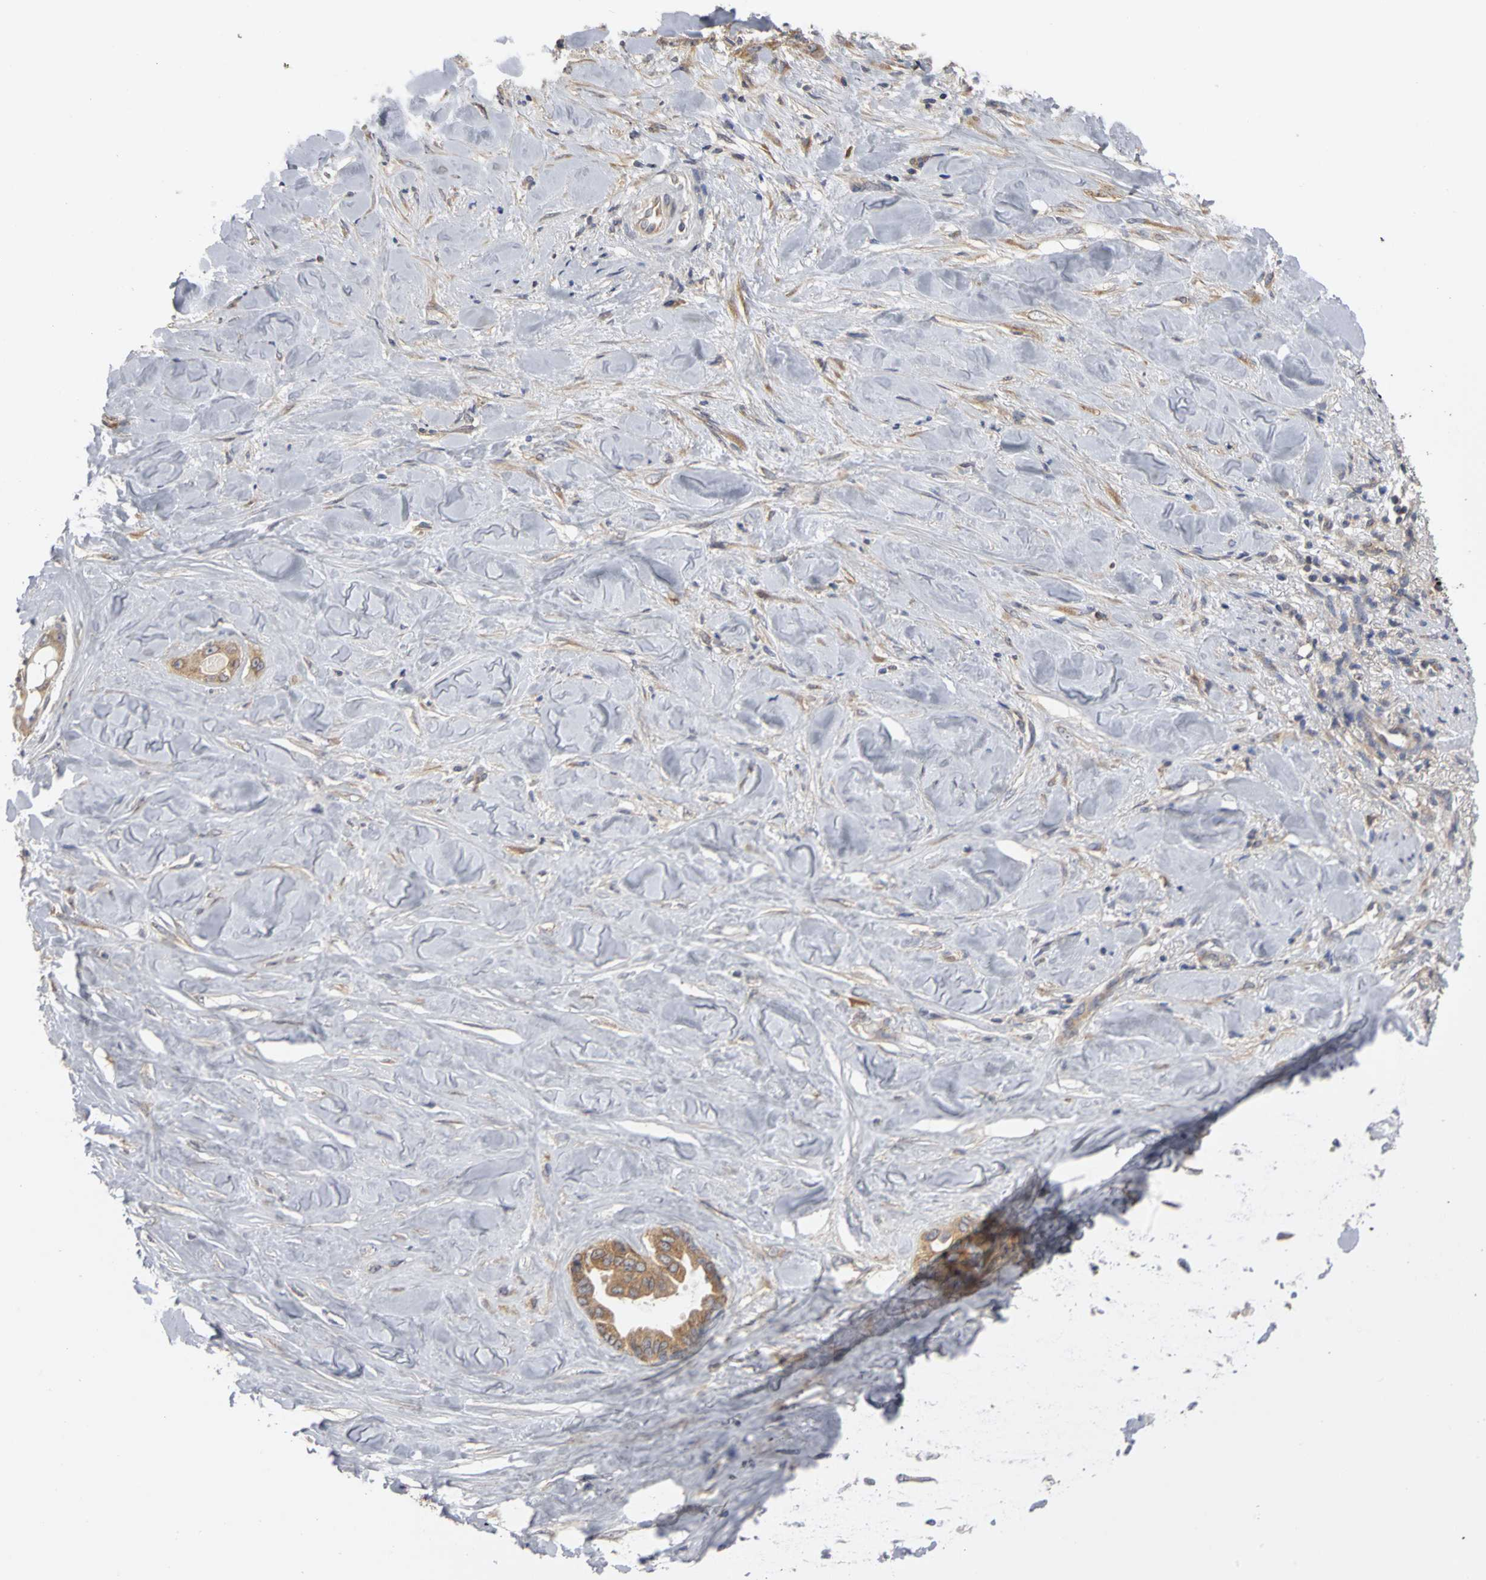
{"staining": {"intensity": "weak", "quantity": ">75%", "location": "cytoplasmic/membranous"}, "tissue": "liver cancer", "cell_type": "Tumor cells", "image_type": "cancer", "snomed": [{"axis": "morphology", "description": "Cholangiocarcinoma"}, {"axis": "topography", "description": "Liver"}], "caption": "About >75% of tumor cells in human liver cancer exhibit weak cytoplasmic/membranous protein expression as visualized by brown immunohistochemical staining.", "gene": "IRAK1", "patient": {"sex": "female", "age": 67}}